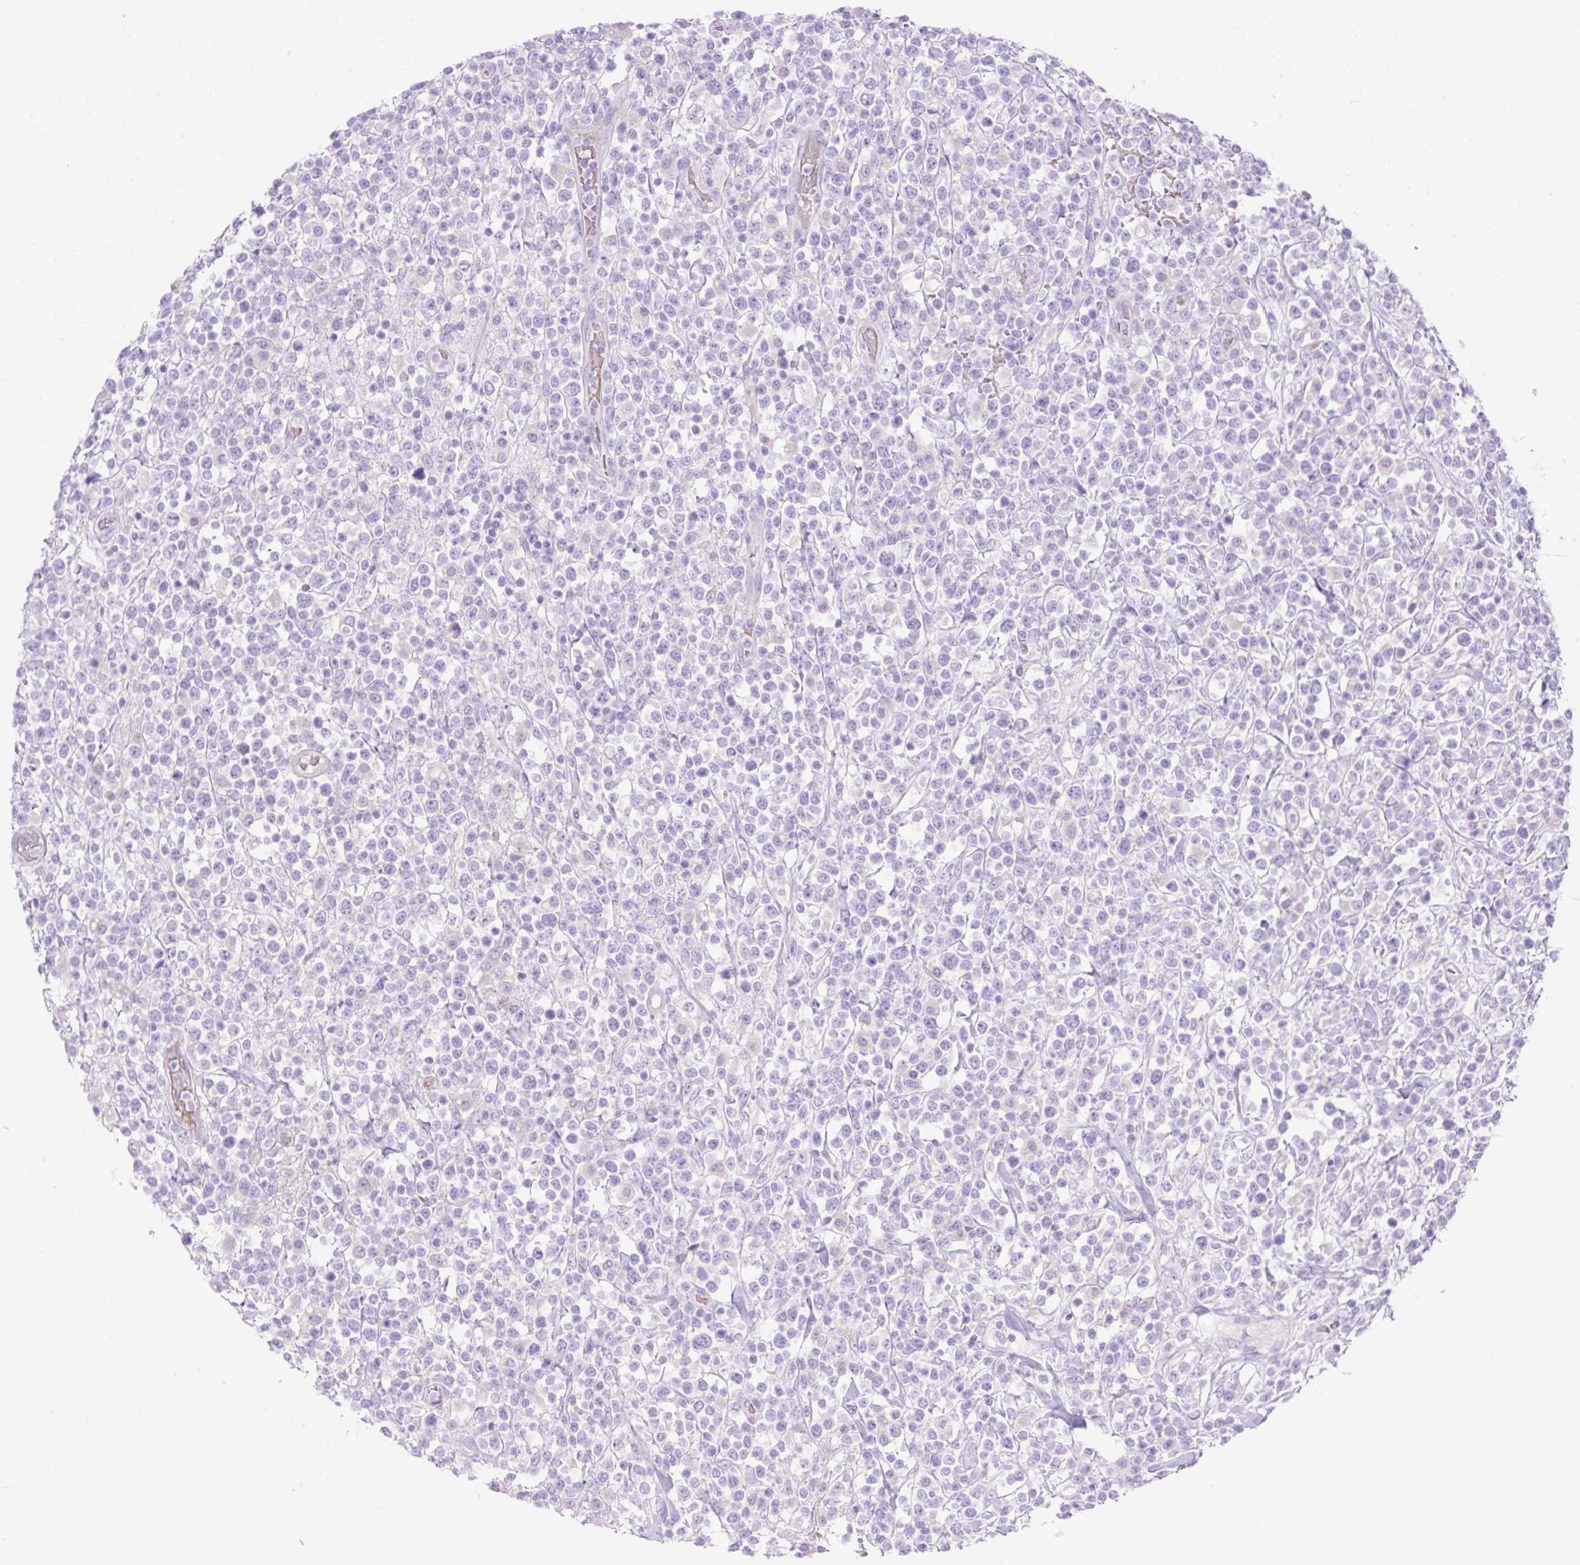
{"staining": {"intensity": "negative", "quantity": "none", "location": "none"}, "tissue": "lymphoma", "cell_type": "Tumor cells", "image_type": "cancer", "snomed": [{"axis": "morphology", "description": "Malignant lymphoma, non-Hodgkin's type, High grade"}, {"axis": "topography", "description": "Colon"}], "caption": "Image shows no protein positivity in tumor cells of malignant lymphoma, non-Hodgkin's type (high-grade) tissue.", "gene": "CDX1", "patient": {"sex": "female", "age": 53}}